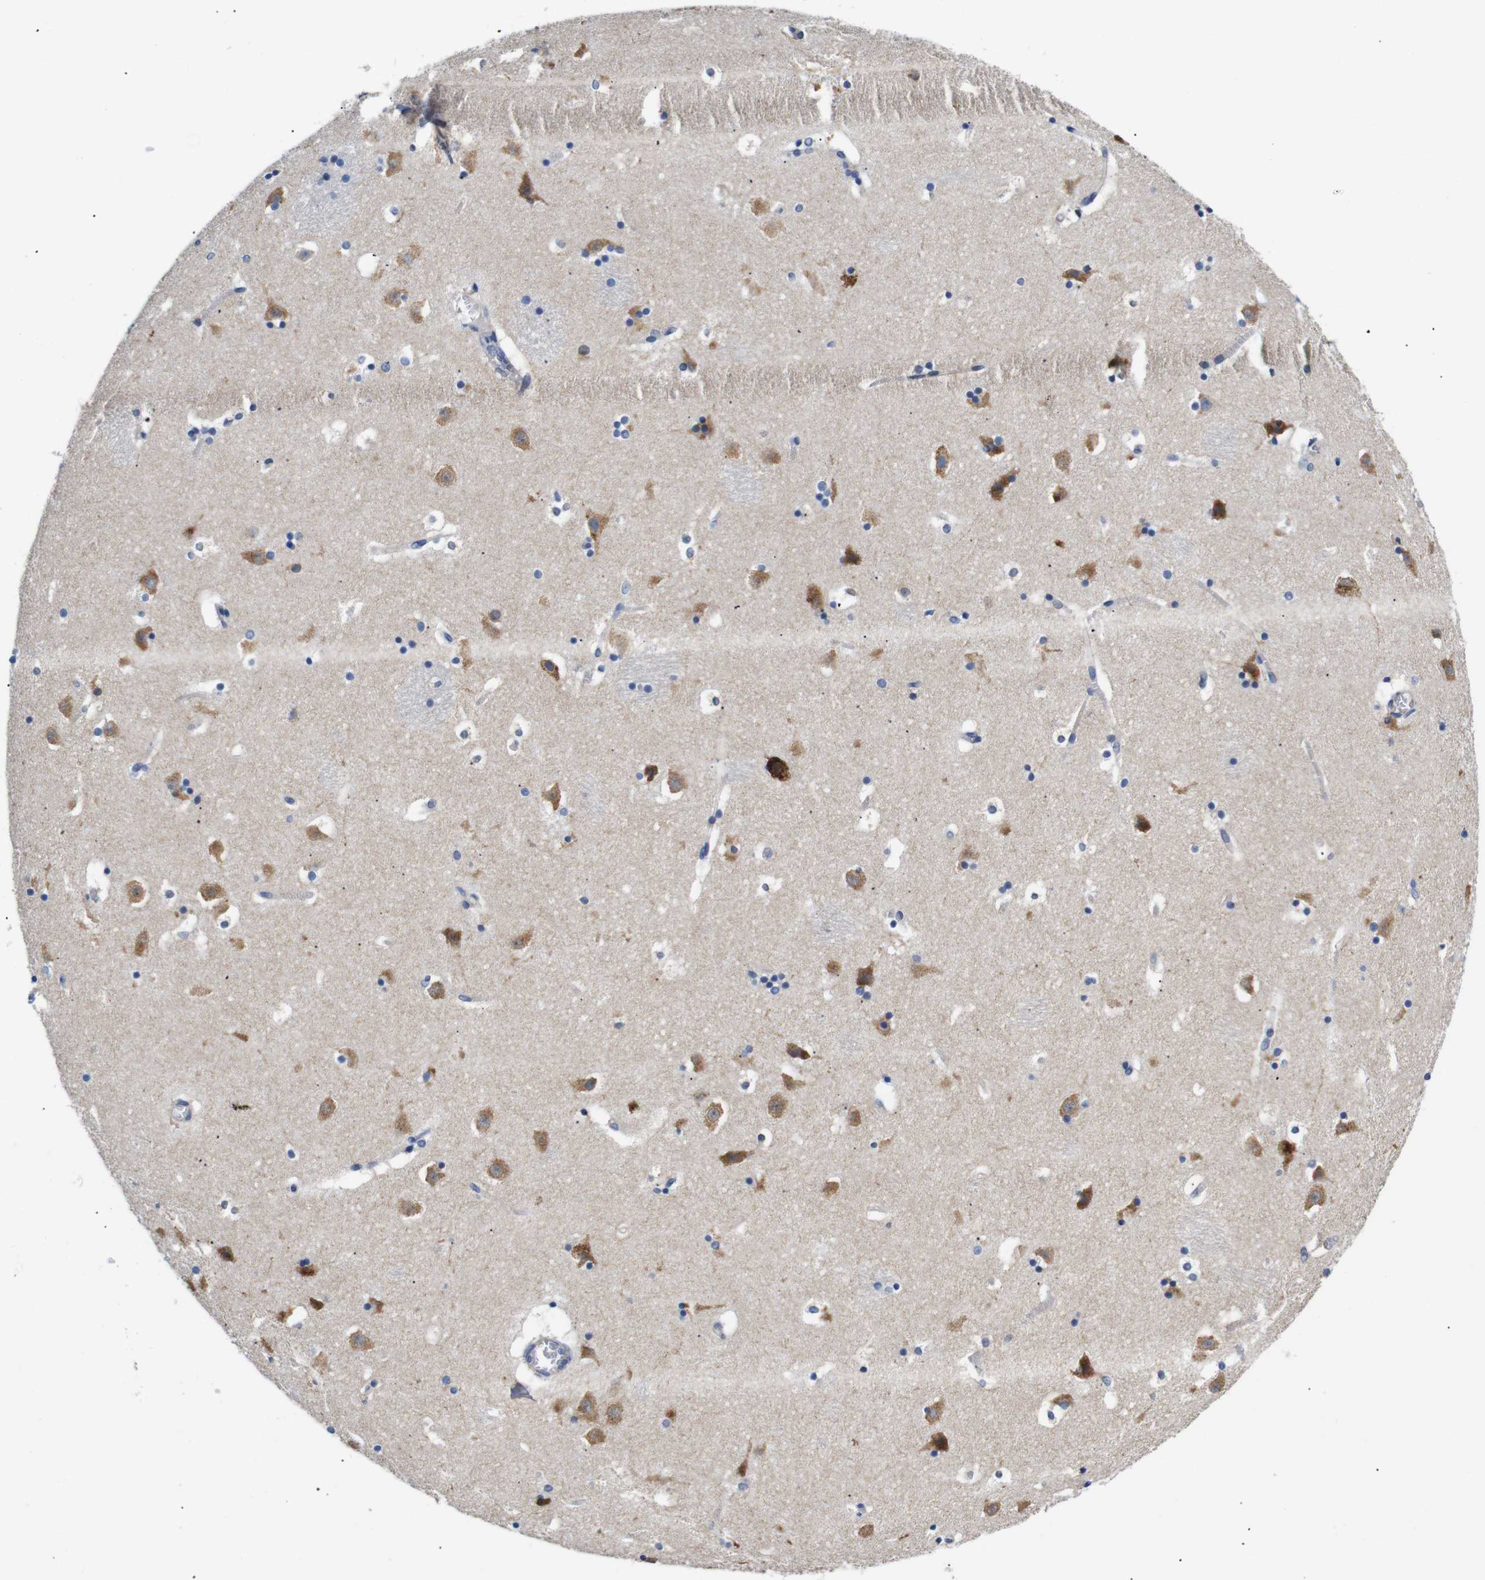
{"staining": {"intensity": "moderate", "quantity": "<25%", "location": "cytoplasmic/membranous"}, "tissue": "caudate", "cell_type": "Glial cells", "image_type": "normal", "snomed": [{"axis": "morphology", "description": "Normal tissue, NOS"}, {"axis": "topography", "description": "Lateral ventricle wall"}], "caption": "IHC (DAB) staining of normal caudate shows moderate cytoplasmic/membranous protein positivity in about <25% of glial cells.", "gene": "UBE2G2", "patient": {"sex": "male", "age": 45}}